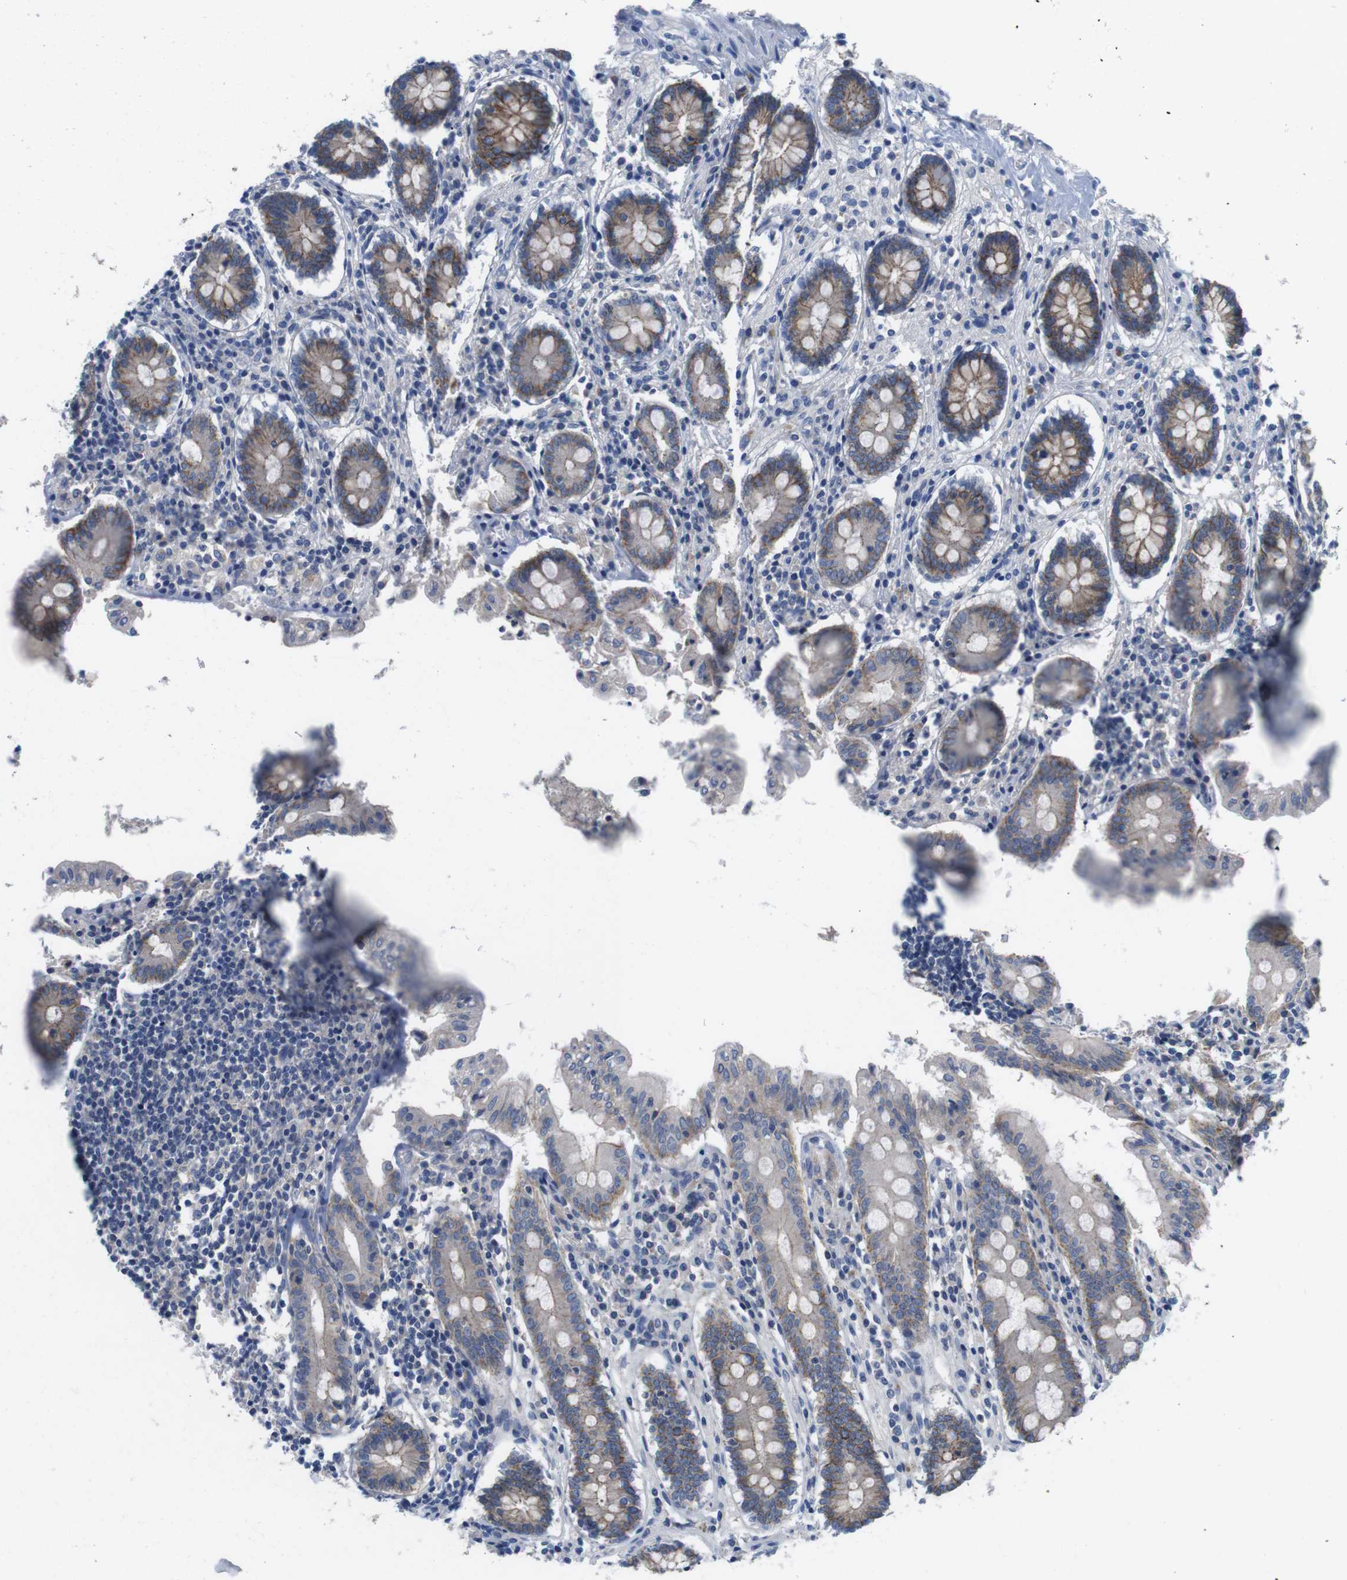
{"staining": {"intensity": "moderate", "quantity": "25%-75%", "location": "cytoplasmic/membranous"}, "tissue": "appendix", "cell_type": "Glandular cells", "image_type": "normal", "snomed": [{"axis": "morphology", "description": "Normal tissue, NOS"}, {"axis": "topography", "description": "Appendix"}], "caption": "Immunohistochemical staining of normal human appendix exhibits moderate cytoplasmic/membranous protein staining in about 25%-75% of glandular cells. The staining was performed using DAB (3,3'-diaminobenzidine) to visualize the protein expression in brown, while the nuclei were stained in blue with hematoxylin (Magnification: 20x).", "gene": "SCRIB", "patient": {"sex": "female", "age": 50}}